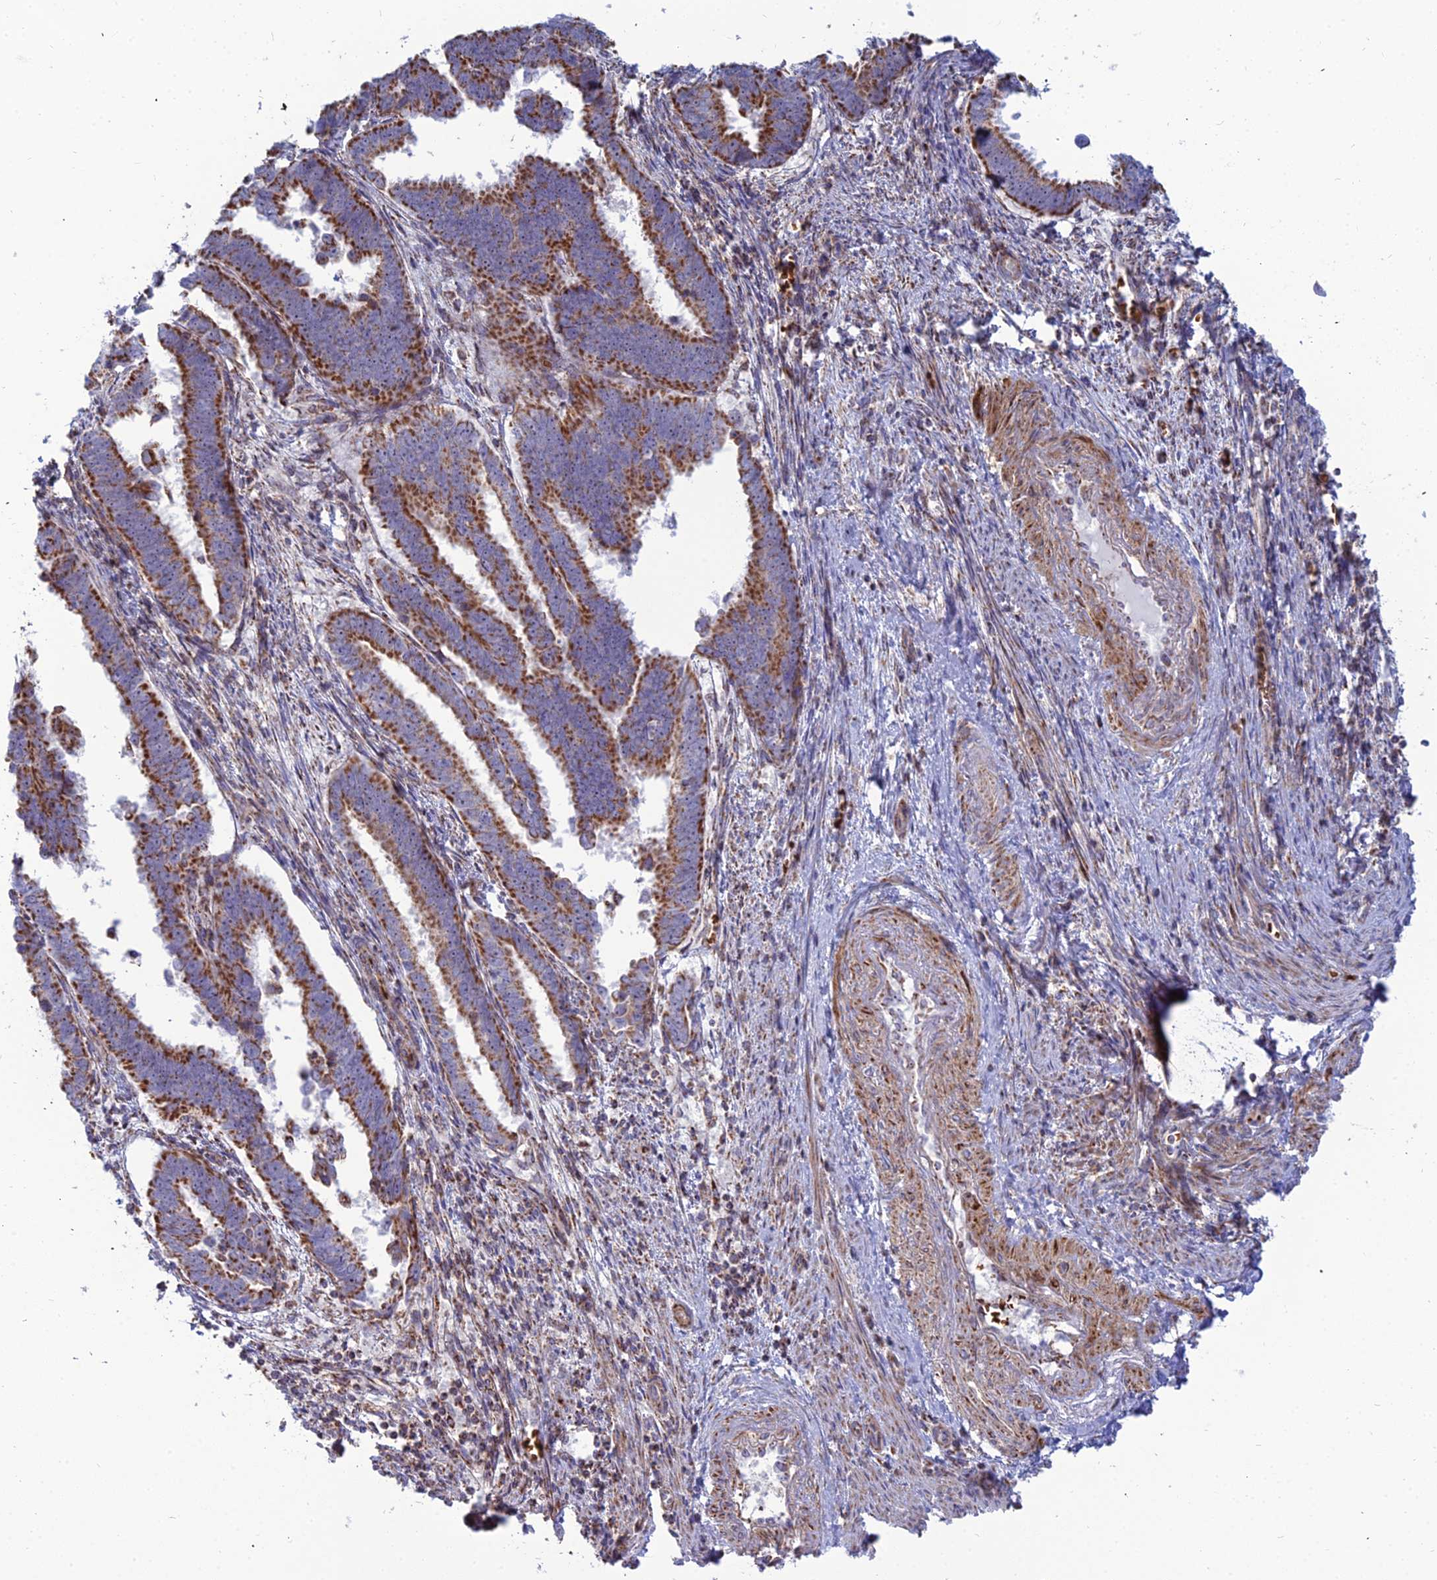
{"staining": {"intensity": "strong", "quantity": ">75%", "location": "cytoplasmic/membranous"}, "tissue": "endometrial cancer", "cell_type": "Tumor cells", "image_type": "cancer", "snomed": [{"axis": "morphology", "description": "Adenocarcinoma, NOS"}, {"axis": "topography", "description": "Endometrium"}], "caption": "Endometrial cancer was stained to show a protein in brown. There is high levels of strong cytoplasmic/membranous expression in approximately >75% of tumor cells.", "gene": "SLC35F4", "patient": {"sex": "female", "age": 75}}